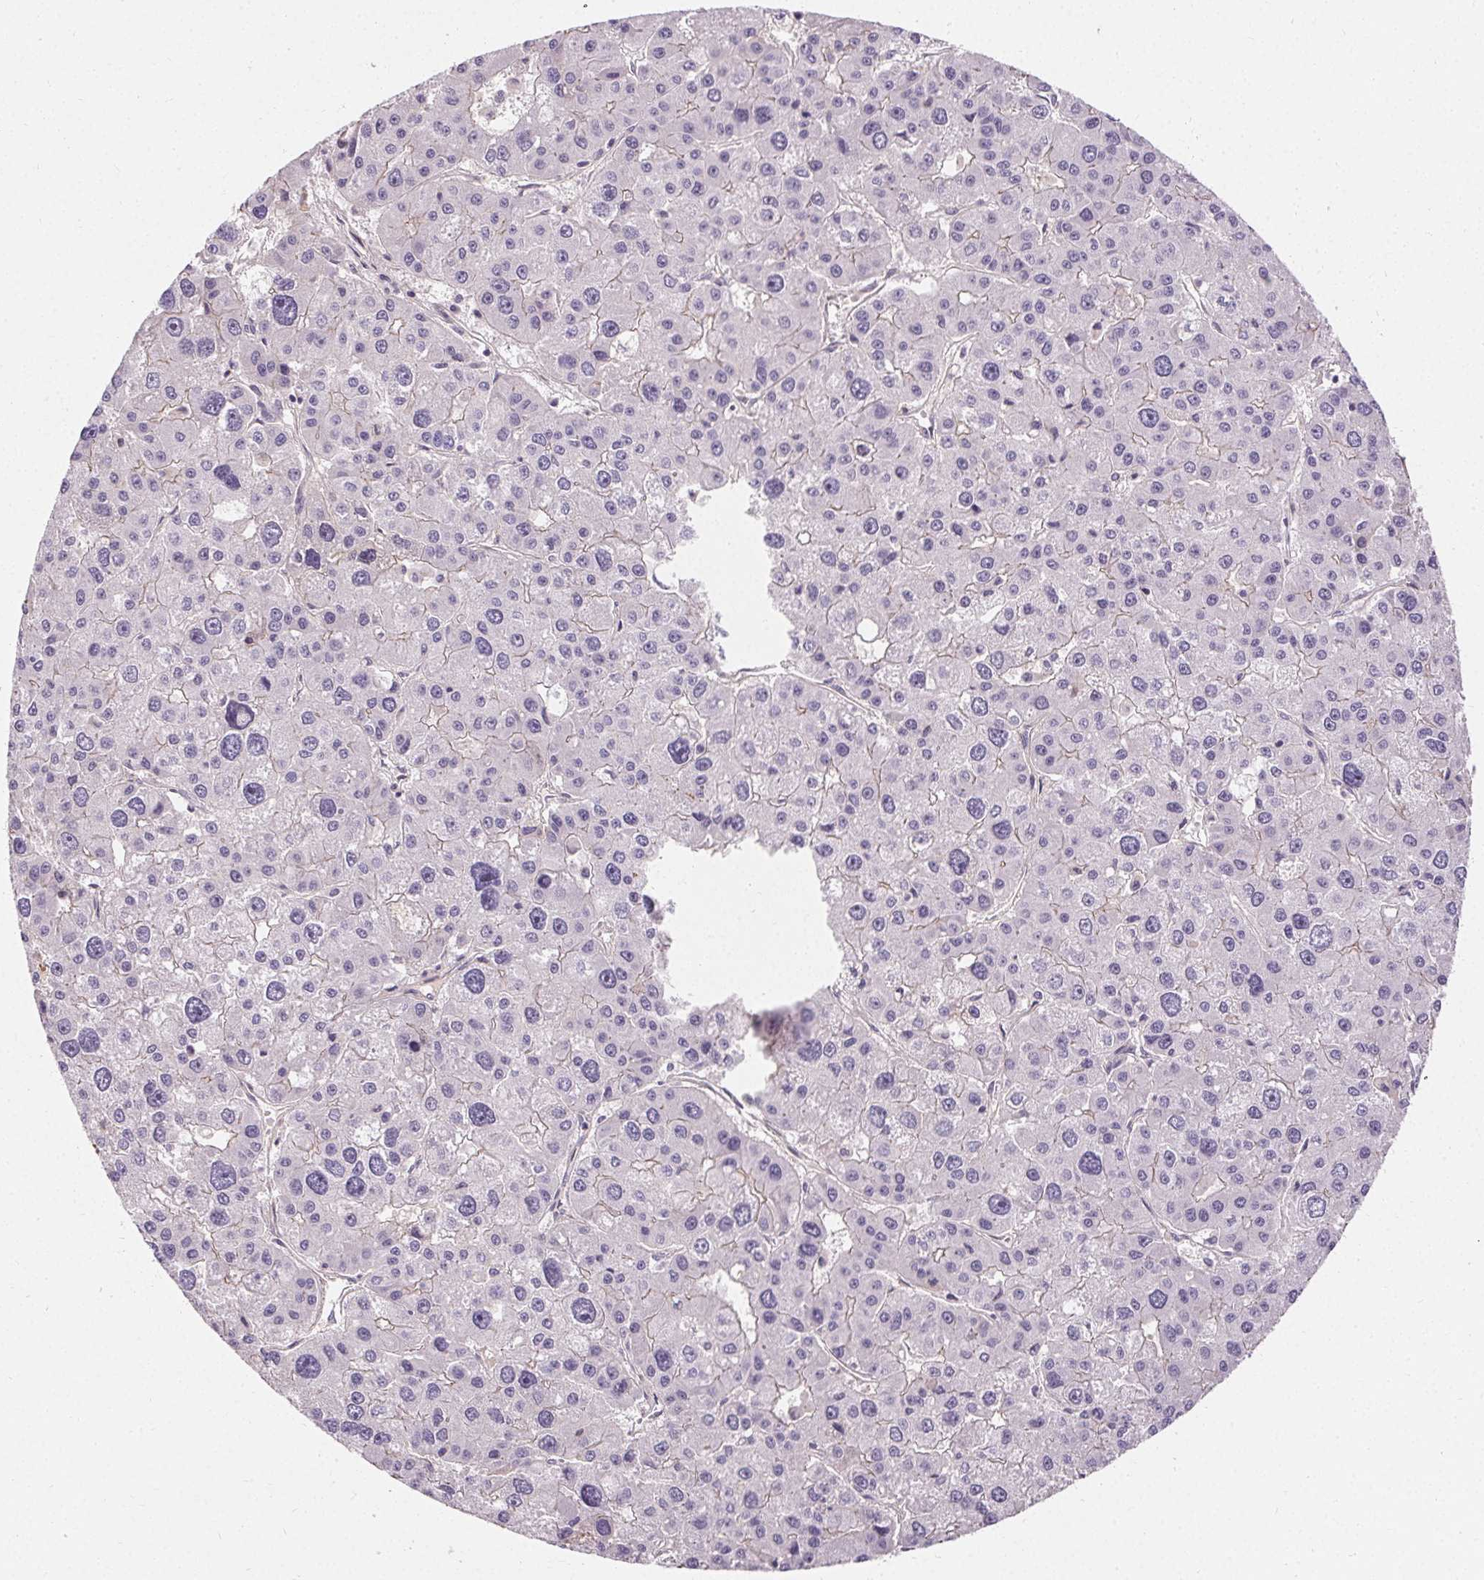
{"staining": {"intensity": "negative", "quantity": "none", "location": "none"}, "tissue": "liver cancer", "cell_type": "Tumor cells", "image_type": "cancer", "snomed": [{"axis": "morphology", "description": "Carcinoma, Hepatocellular, NOS"}, {"axis": "topography", "description": "Liver"}], "caption": "The immunohistochemistry (IHC) image has no significant expression in tumor cells of liver cancer (hepatocellular carcinoma) tissue.", "gene": "APLP1", "patient": {"sex": "male", "age": 73}}